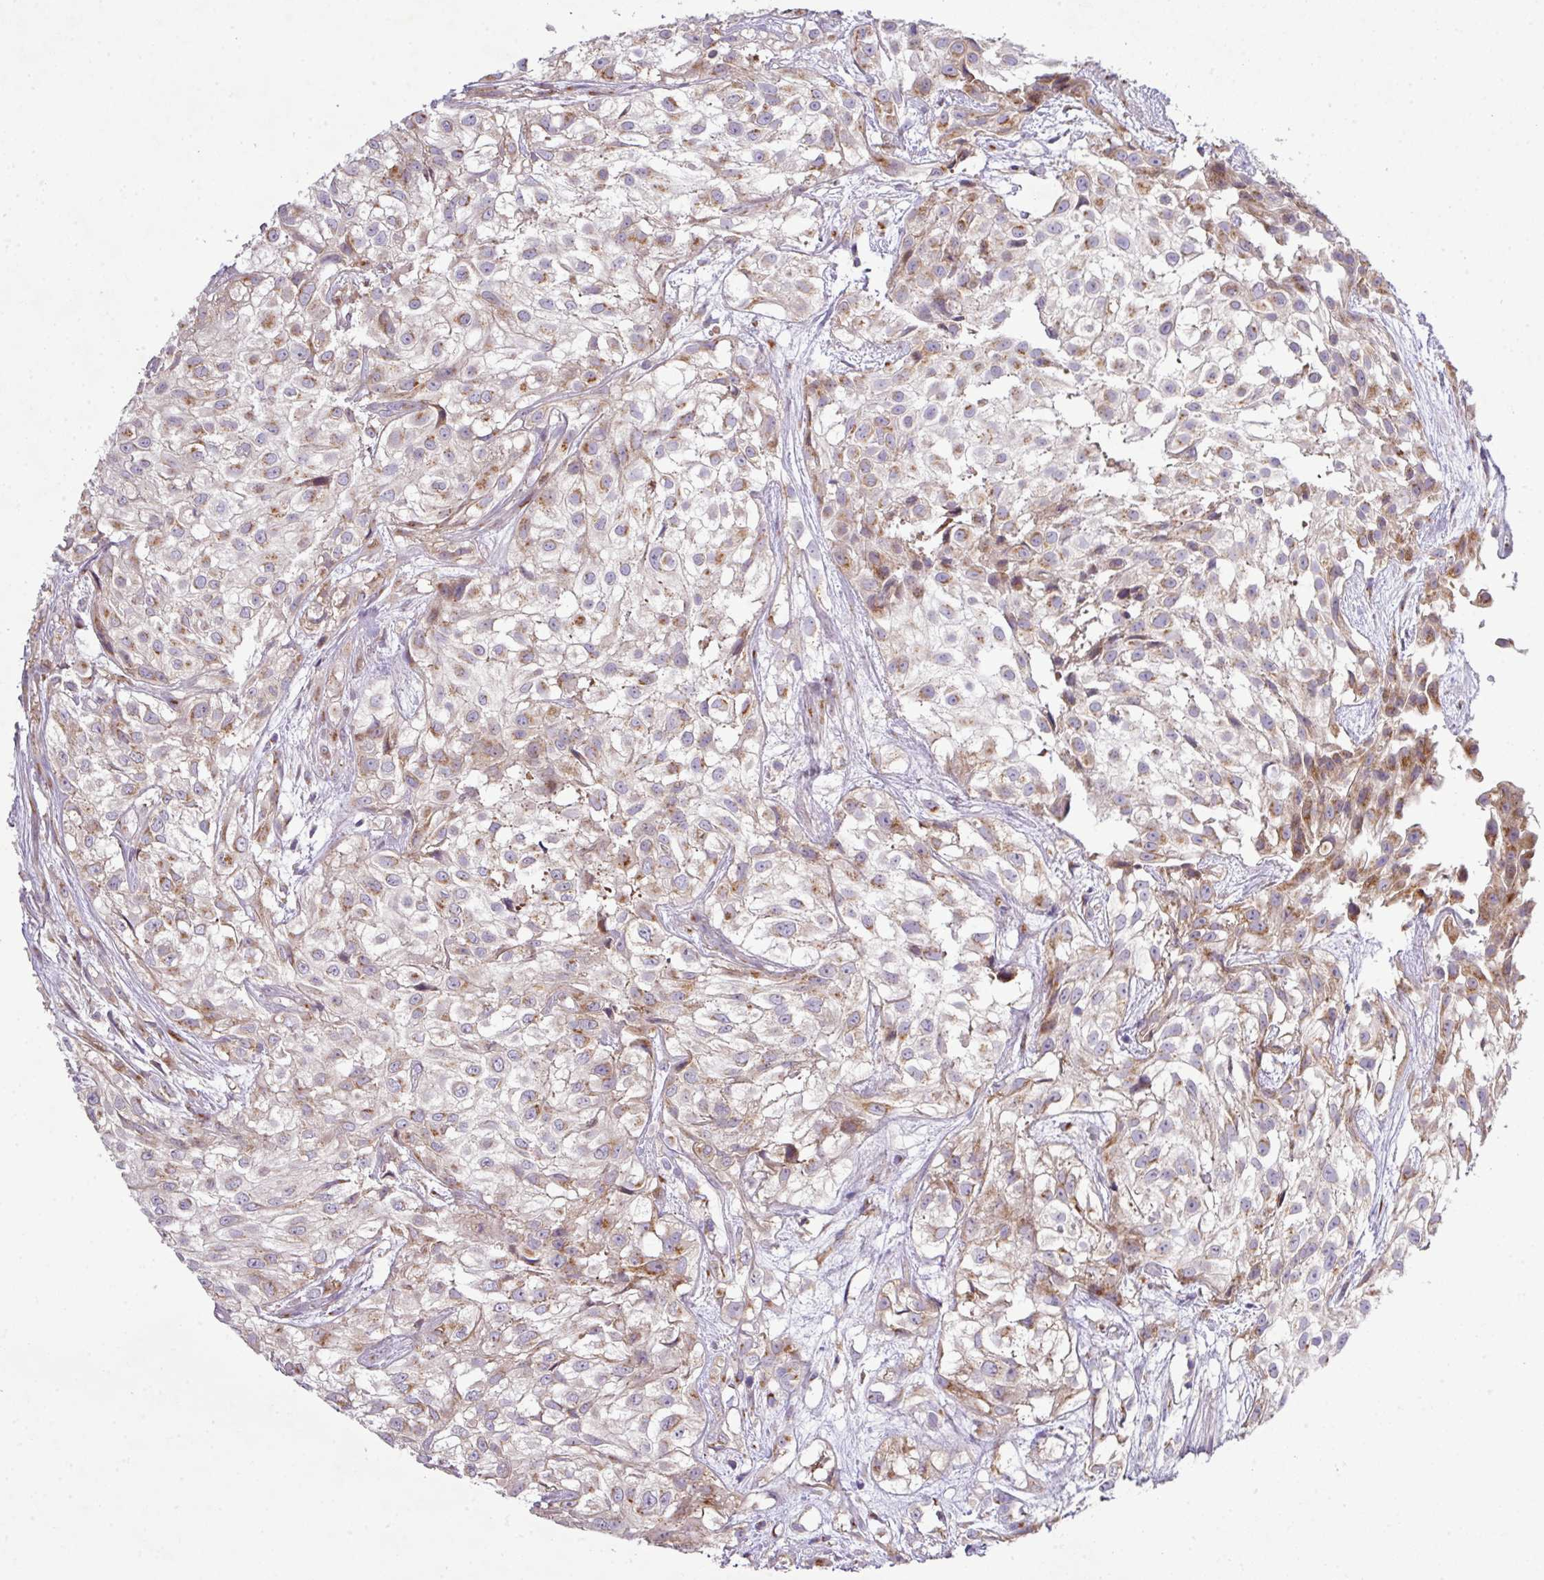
{"staining": {"intensity": "moderate", "quantity": "25%-75%", "location": "cytoplasmic/membranous"}, "tissue": "urothelial cancer", "cell_type": "Tumor cells", "image_type": "cancer", "snomed": [{"axis": "morphology", "description": "Urothelial carcinoma, High grade"}, {"axis": "topography", "description": "Urinary bladder"}], "caption": "Immunohistochemistry (DAB (3,3'-diaminobenzidine)) staining of urothelial cancer shows moderate cytoplasmic/membranous protein positivity in approximately 25%-75% of tumor cells. (brown staining indicates protein expression, while blue staining denotes nuclei).", "gene": "VTI1A", "patient": {"sex": "male", "age": 56}}